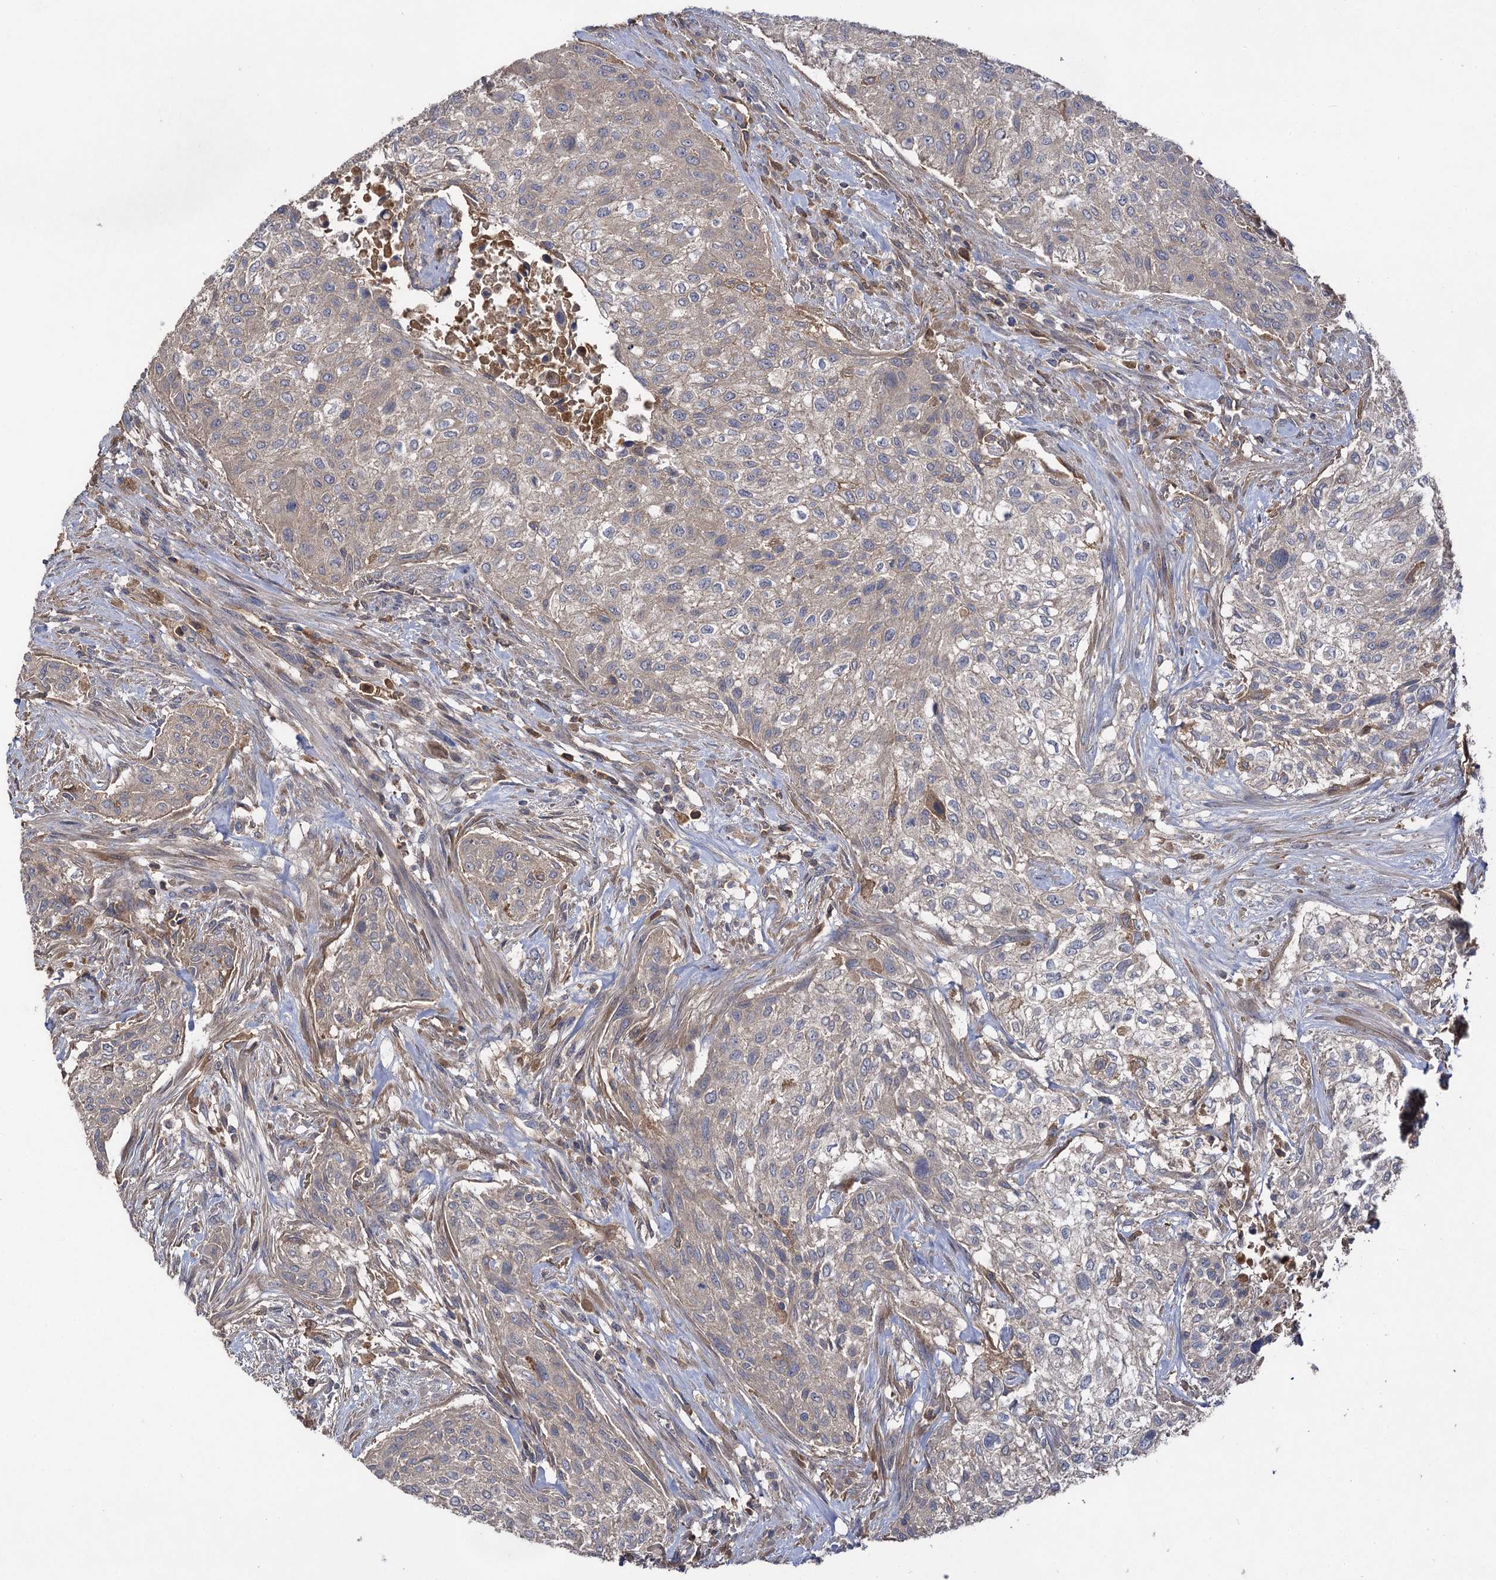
{"staining": {"intensity": "weak", "quantity": "<25%", "location": "cytoplasmic/membranous"}, "tissue": "urothelial cancer", "cell_type": "Tumor cells", "image_type": "cancer", "snomed": [{"axis": "morphology", "description": "Normal tissue, NOS"}, {"axis": "morphology", "description": "Urothelial carcinoma, NOS"}, {"axis": "topography", "description": "Urinary bladder"}, {"axis": "topography", "description": "Peripheral nerve tissue"}], "caption": "A micrograph of urothelial cancer stained for a protein demonstrates no brown staining in tumor cells.", "gene": "USP50", "patient": {"sex": "male", "age": 35}}